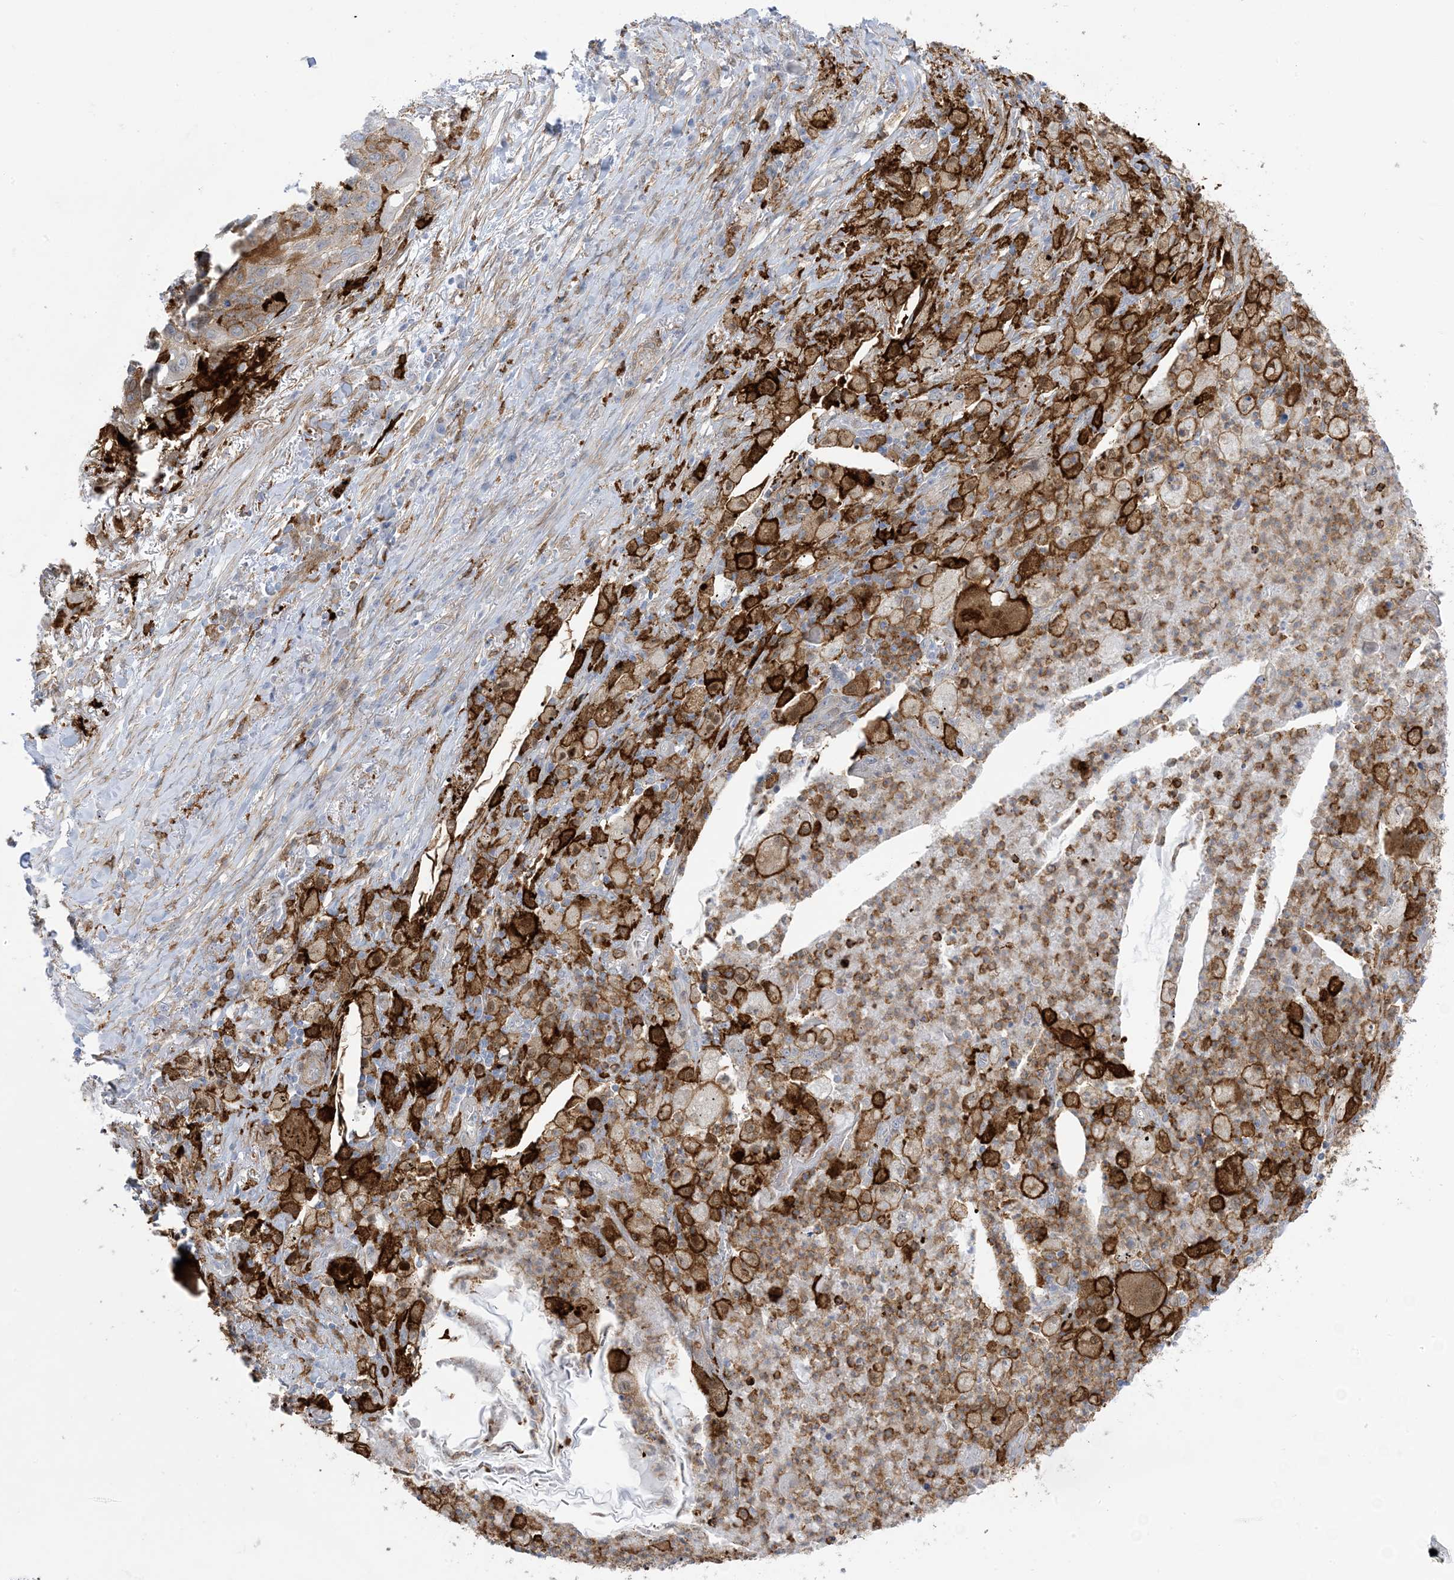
{"staining": {"intensity": "negative", "quantity": "none", "location": "none"}, "tissue": "lung cancer", "cell_type": "Tumor cells", "image_type": "cancer", "snomed": [{"axis": "morphology", "description": "Squamous cell carcinoma, NOS"}, {"axis": "topography", "description": "Lung"}], "caption": "Immunohistochemistry (IHC) micrograph of human squamous cell carcinoma (lung) stained for a protein (brown), which exhibits no expression in tumor cells. (Brightfield microscopy of DAB (3,3'-diaminobenzidine) immunohistochemistry (IHC) at high magnification).", "gene": "ICMT", "patient": {"sex": "female", "age": 63}}